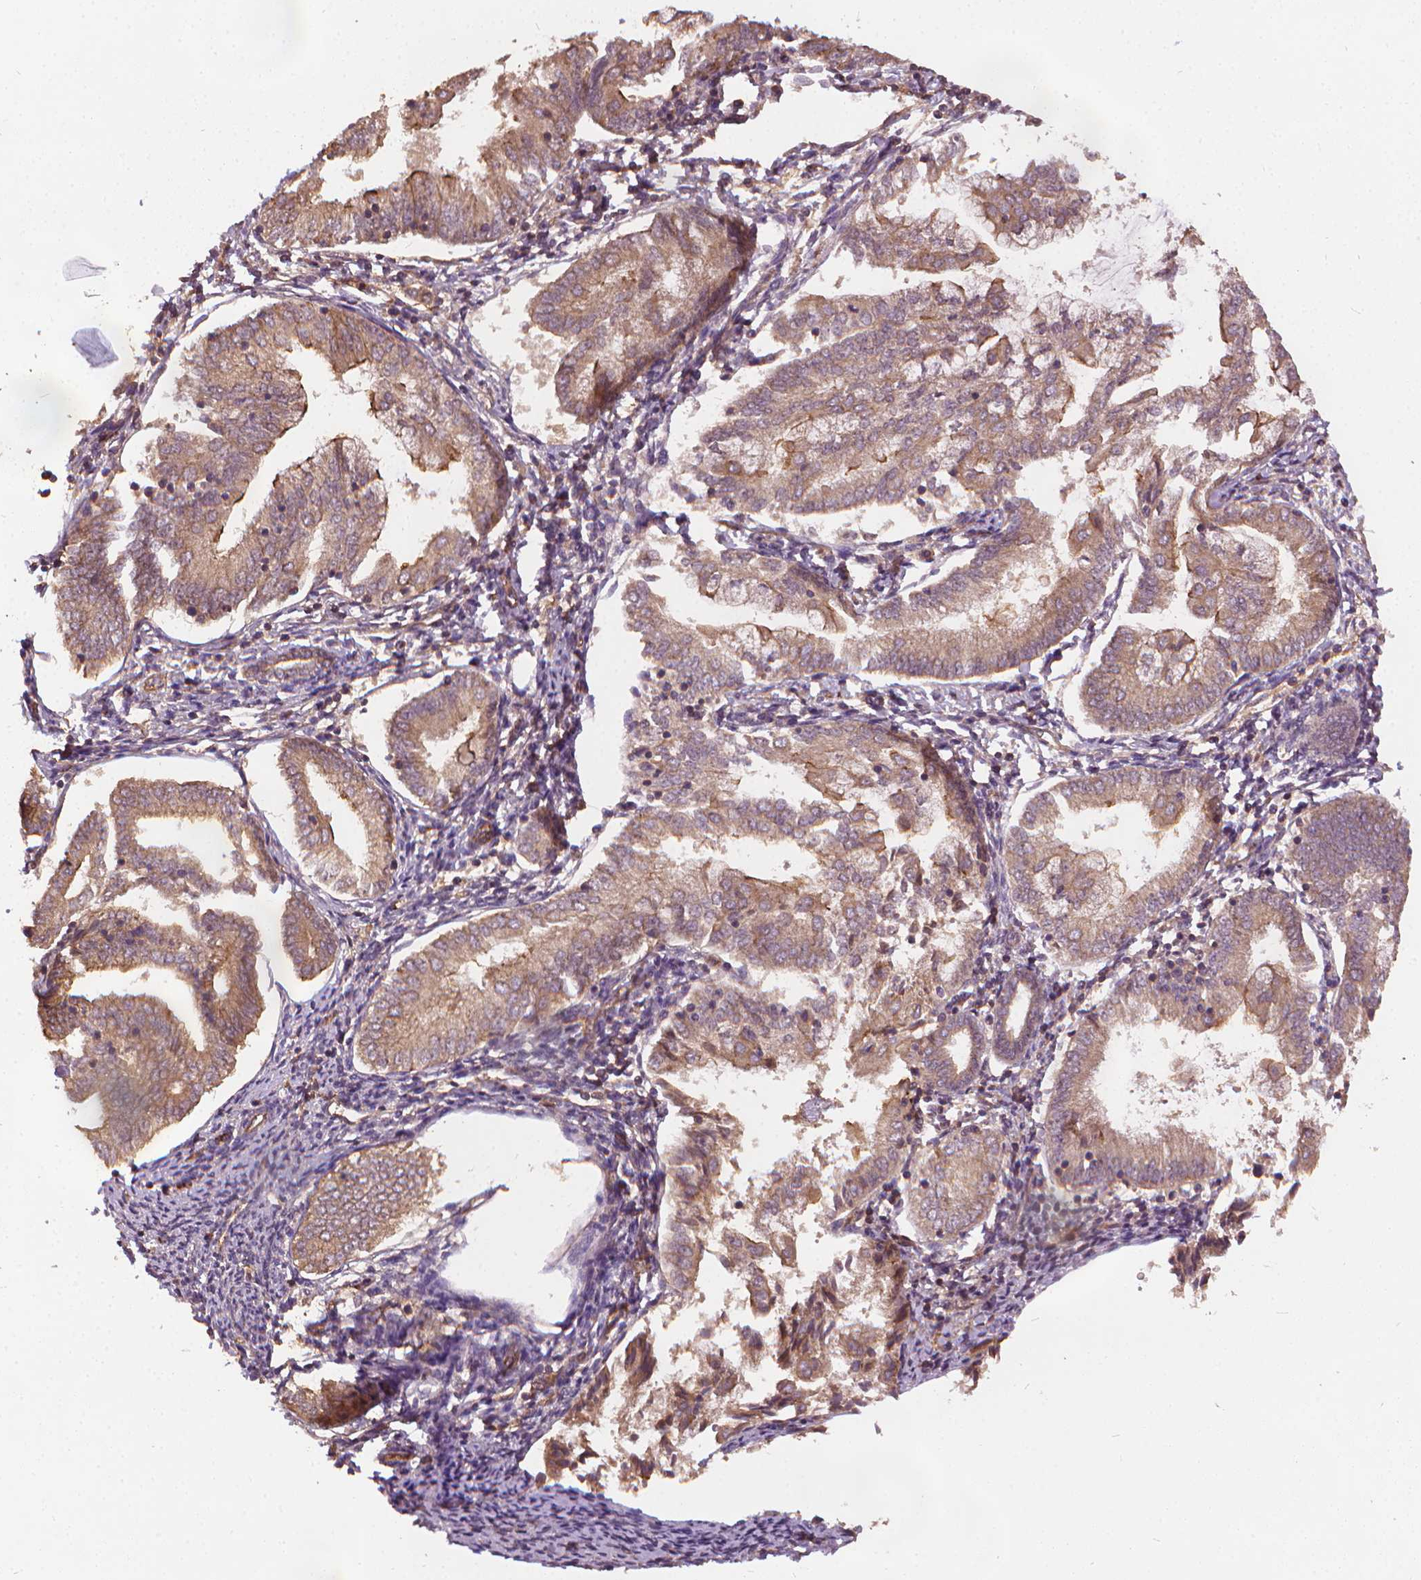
{"staining": {"intensity": "moderate", "quantity": ">75%", "location": "cytoplasmic/membranous"}, "tissue": "endometrial cancer", "cell_type": "Tumor cells", "image_type": "cancer", "snomed": [{"axis": "morphology", "description": "Adenocarcinoma, NOS"}, {"axis": "topography", "description": "Endometrium"}], "caption": "High-magnification brightfield microscopy of endometrial cancer stained with DAB (3,3'-diaminobenzidine) (brown) and counterstained with hematoxylin (blue). tumor cells exhibit moderate cytoplasmic/membranous staining is identified in approximately>75% of cells.", "gene": "UBXN2A", "patient": {"sex": "female", "age": 55}}